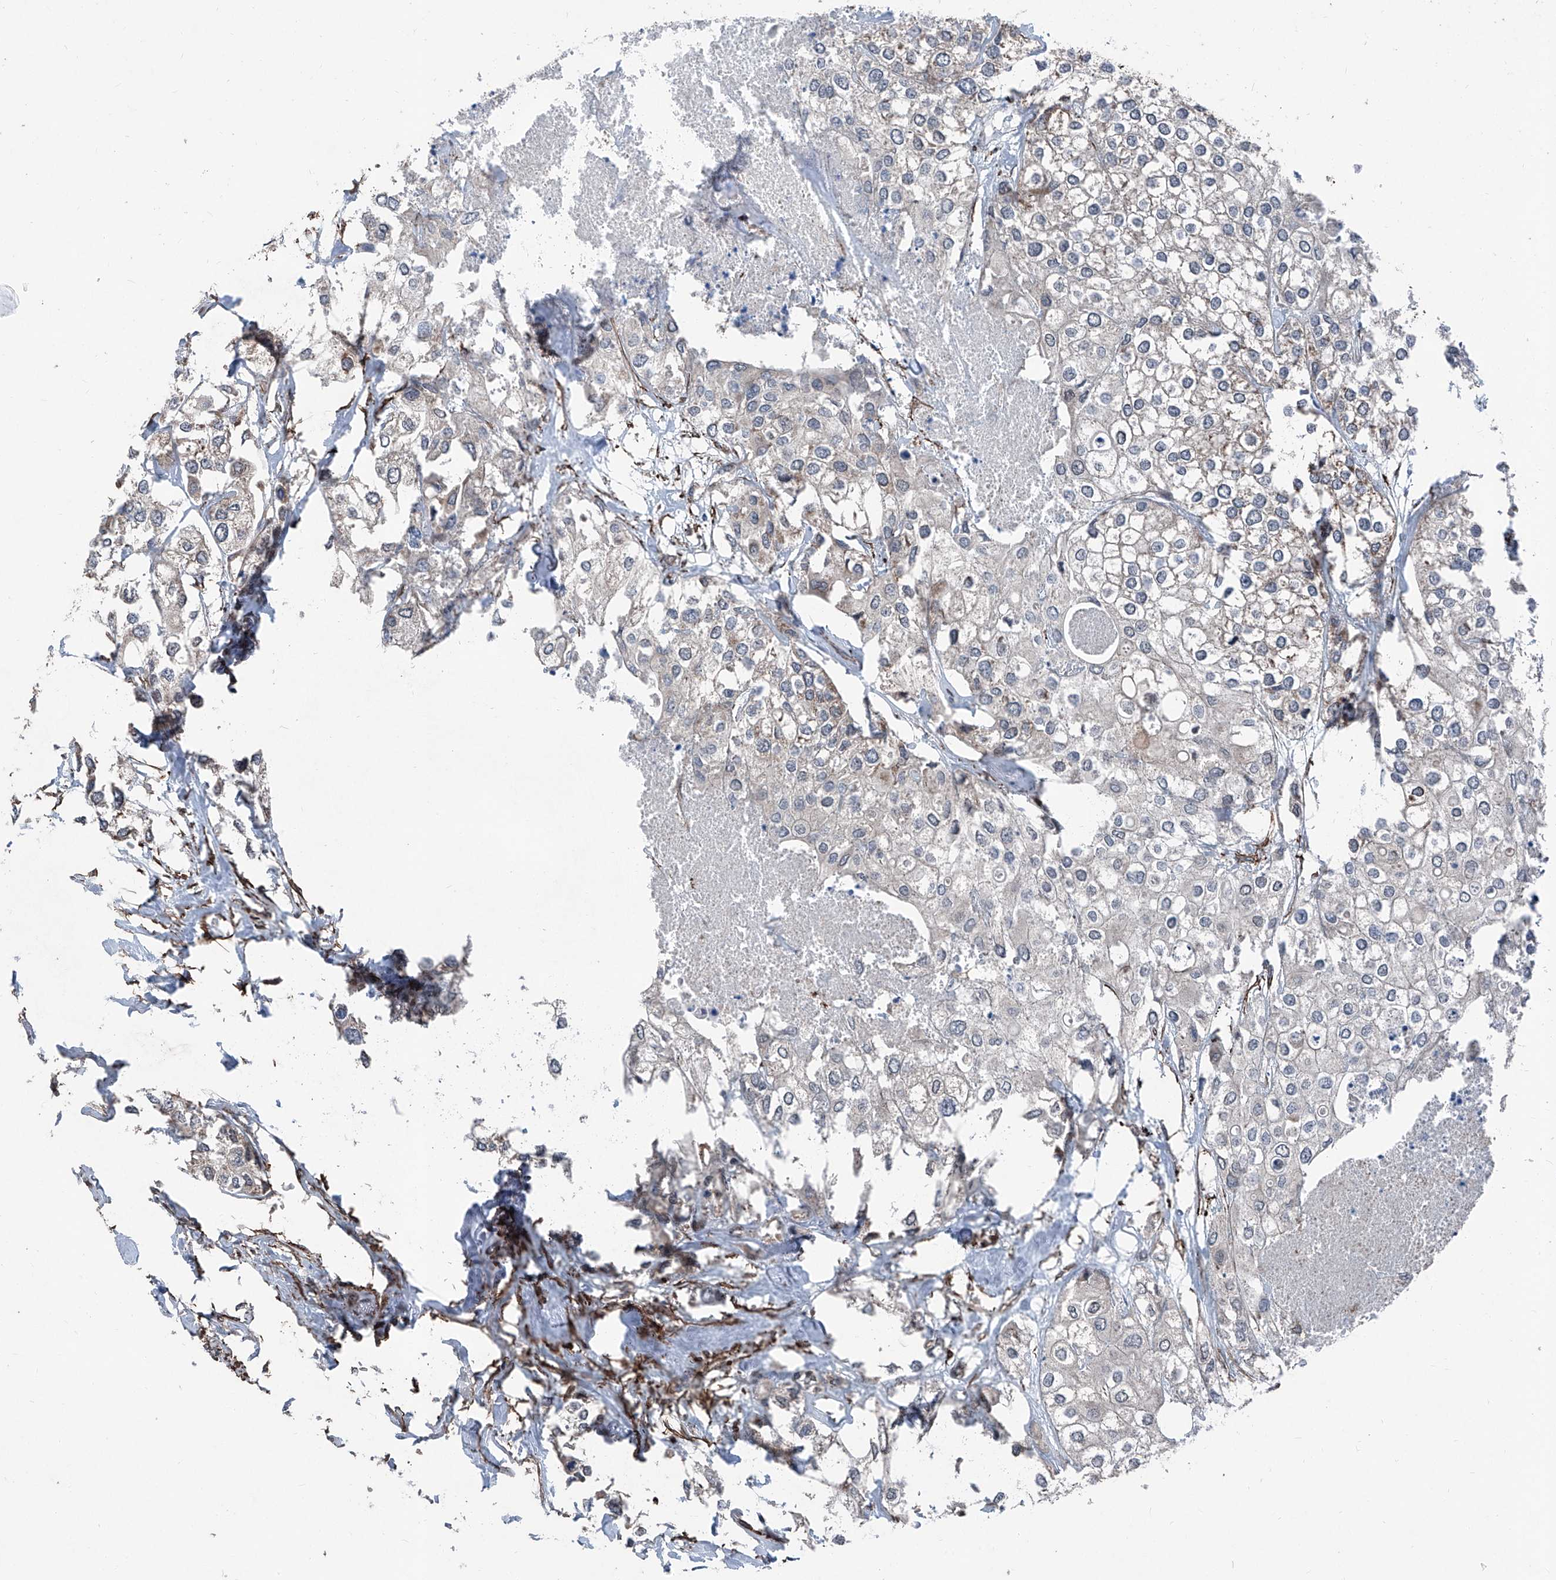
{"staining": {"intensity": "weak", "quantity": "<25%", "location": "cytoplasmic/membranous"}, "tissue": "urothelial cancer", "cell_type": "Tumor cells", "image_type": "cancer", "snomed": [{"axis": "morphology", "description": "Urothelial carcinoma, High grade"}, {"axis": "topography", "description": "Urinary bladder"}], "caption": "Immunohistochemical staining of urothelial carcinoma (high-grade) reveals no significant staining in tumor cells. (DAB immunohistochemistry (IHC), high magnification).", "gene": "COA7", "patient": {"sex": "male", "age": 64}}